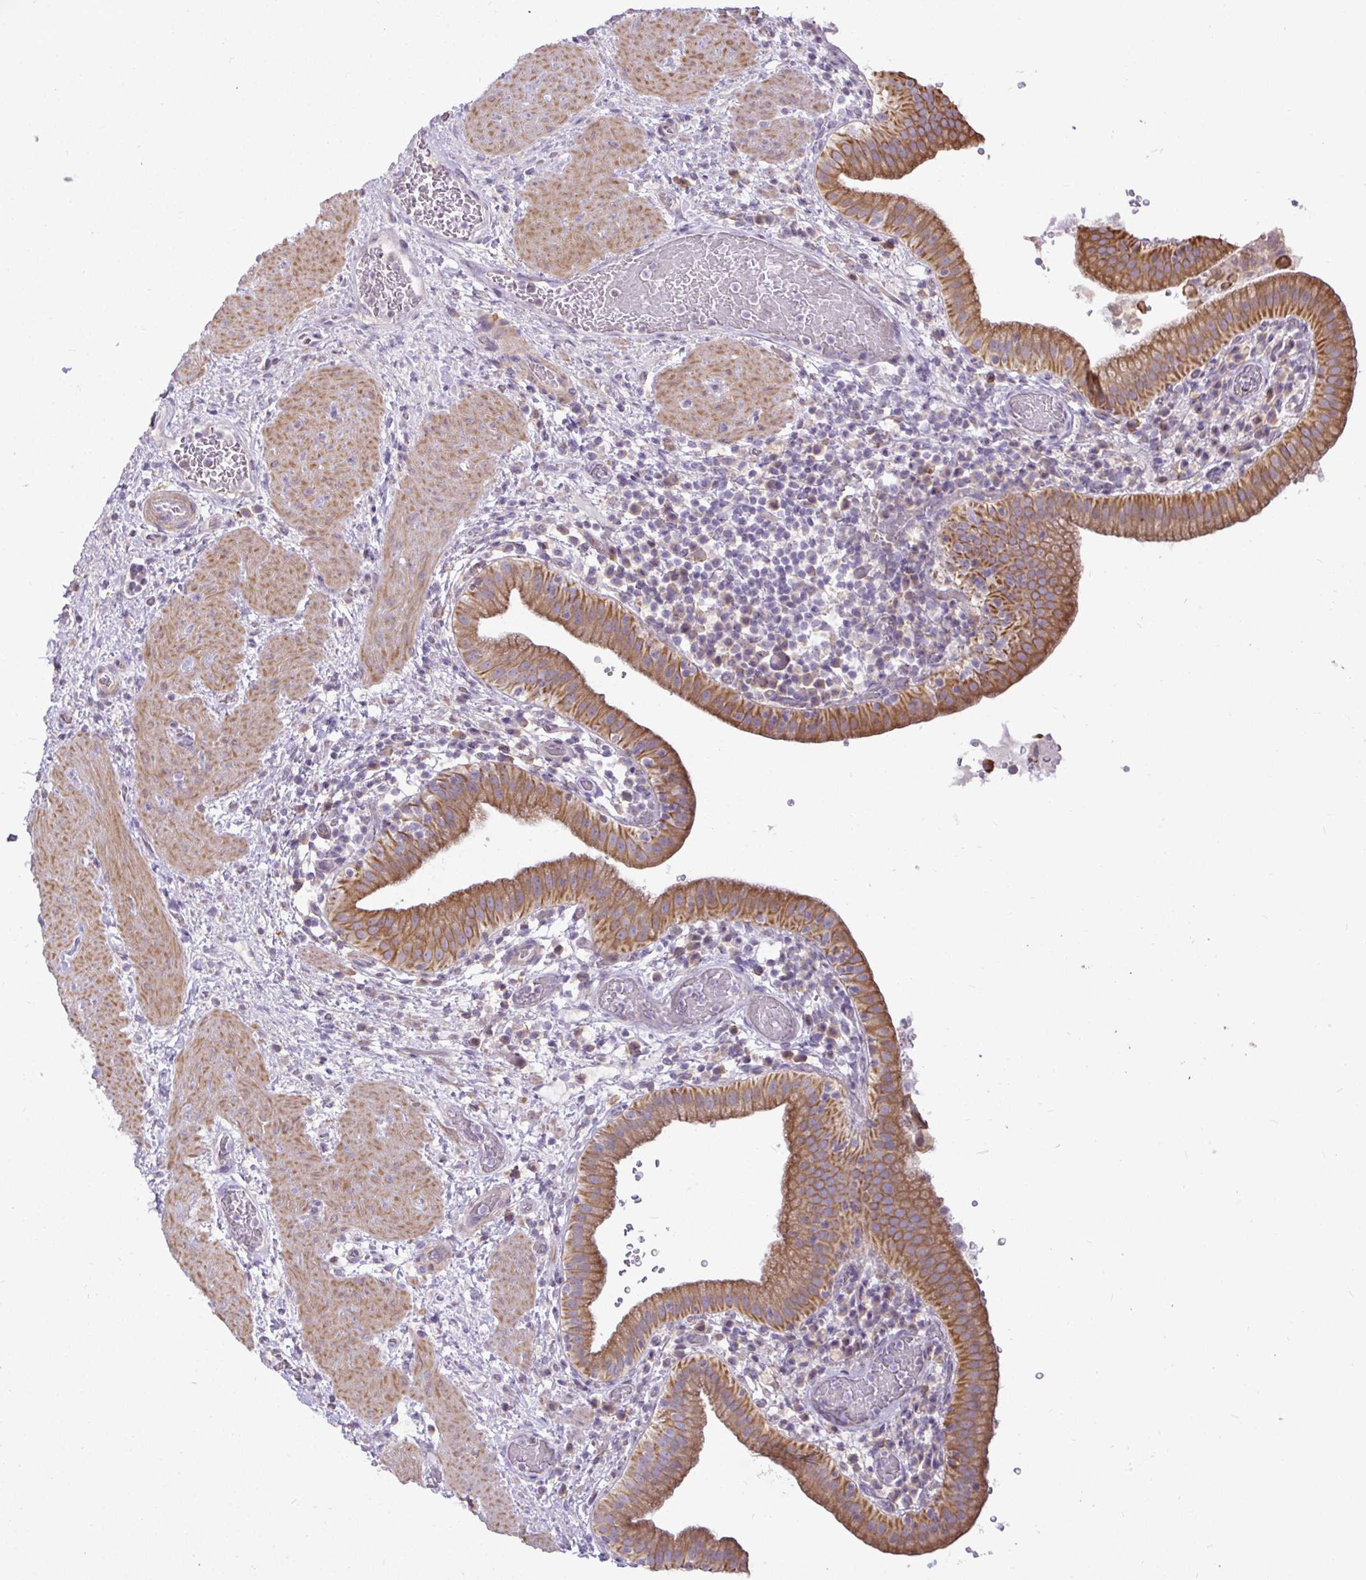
{"staining": {"intensity": "strong", "quantity": ">75%", "location": "cytoplasmic/membranous"}, "tissue": "gallbladder", "cell_type": "Glandular cells", "image_type": "normal", "snomed": [{"axis": "morphology", "description": "Normal tissue, NOS"}, {"axis": "topography", "description": "Gallbladder"}], "caption": "Gallbladder stained with immunohistochemistry (IHC) reveals strong cytoplasmic/membranous positivity in approximately >75% of glandular cells.", "gene": "STRIP1", "patient": {"sex": "male", "age": 26}}